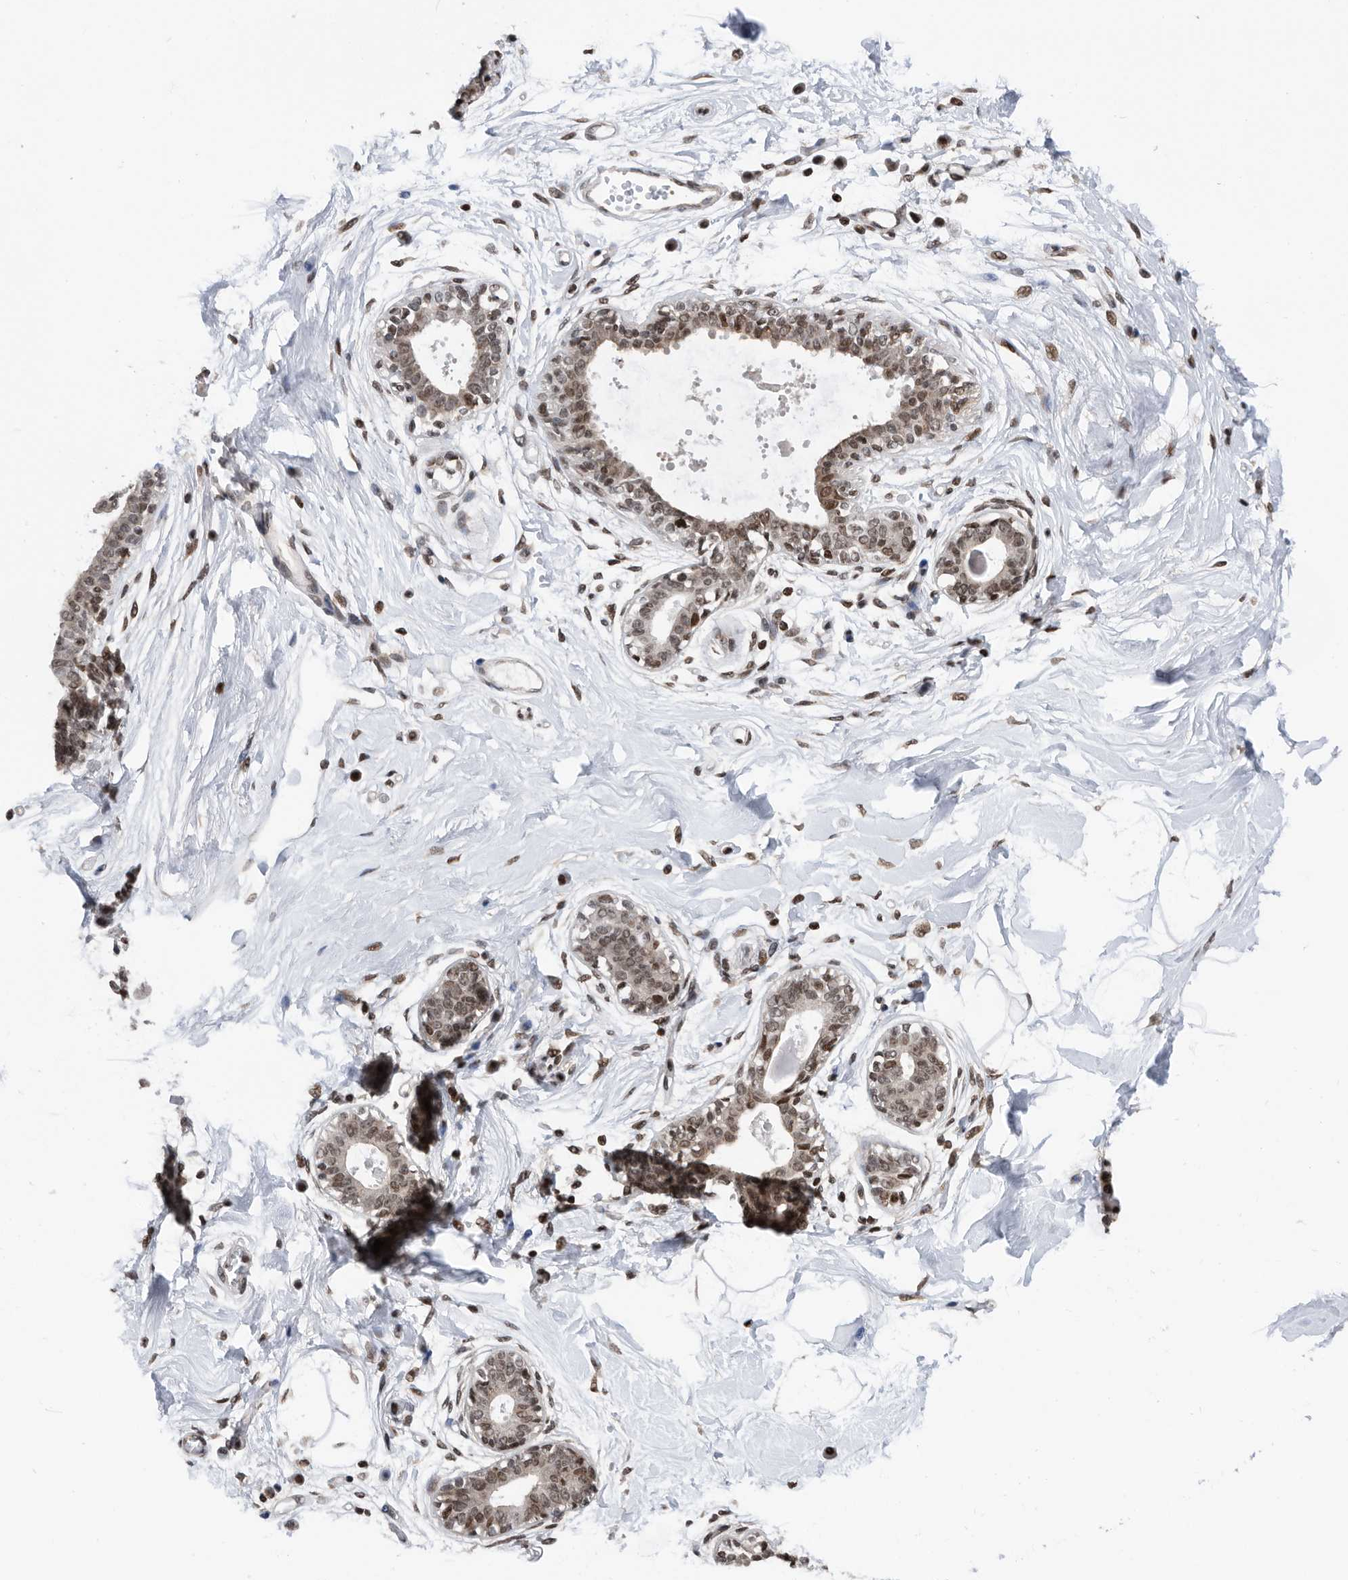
{"staining": {"intensity": "moderate", "quantity": ">75%", "location": "nuclear"}, "tissue": "breast", "cell_type": "Adipocytes", "image_type": "normal", "snomed": [{"axis": "morphology", "description": "Normal tissue, NOS"}, {"axis": "topography", "description": "Breast"}], "caption": "Brown immunohistochemical staining in benign human breast demonstrates moderate nuclear expression in about >75% of adipocytes.", "gene": "SNRNP48", "patient": {"sex": "female", "age": 45}}